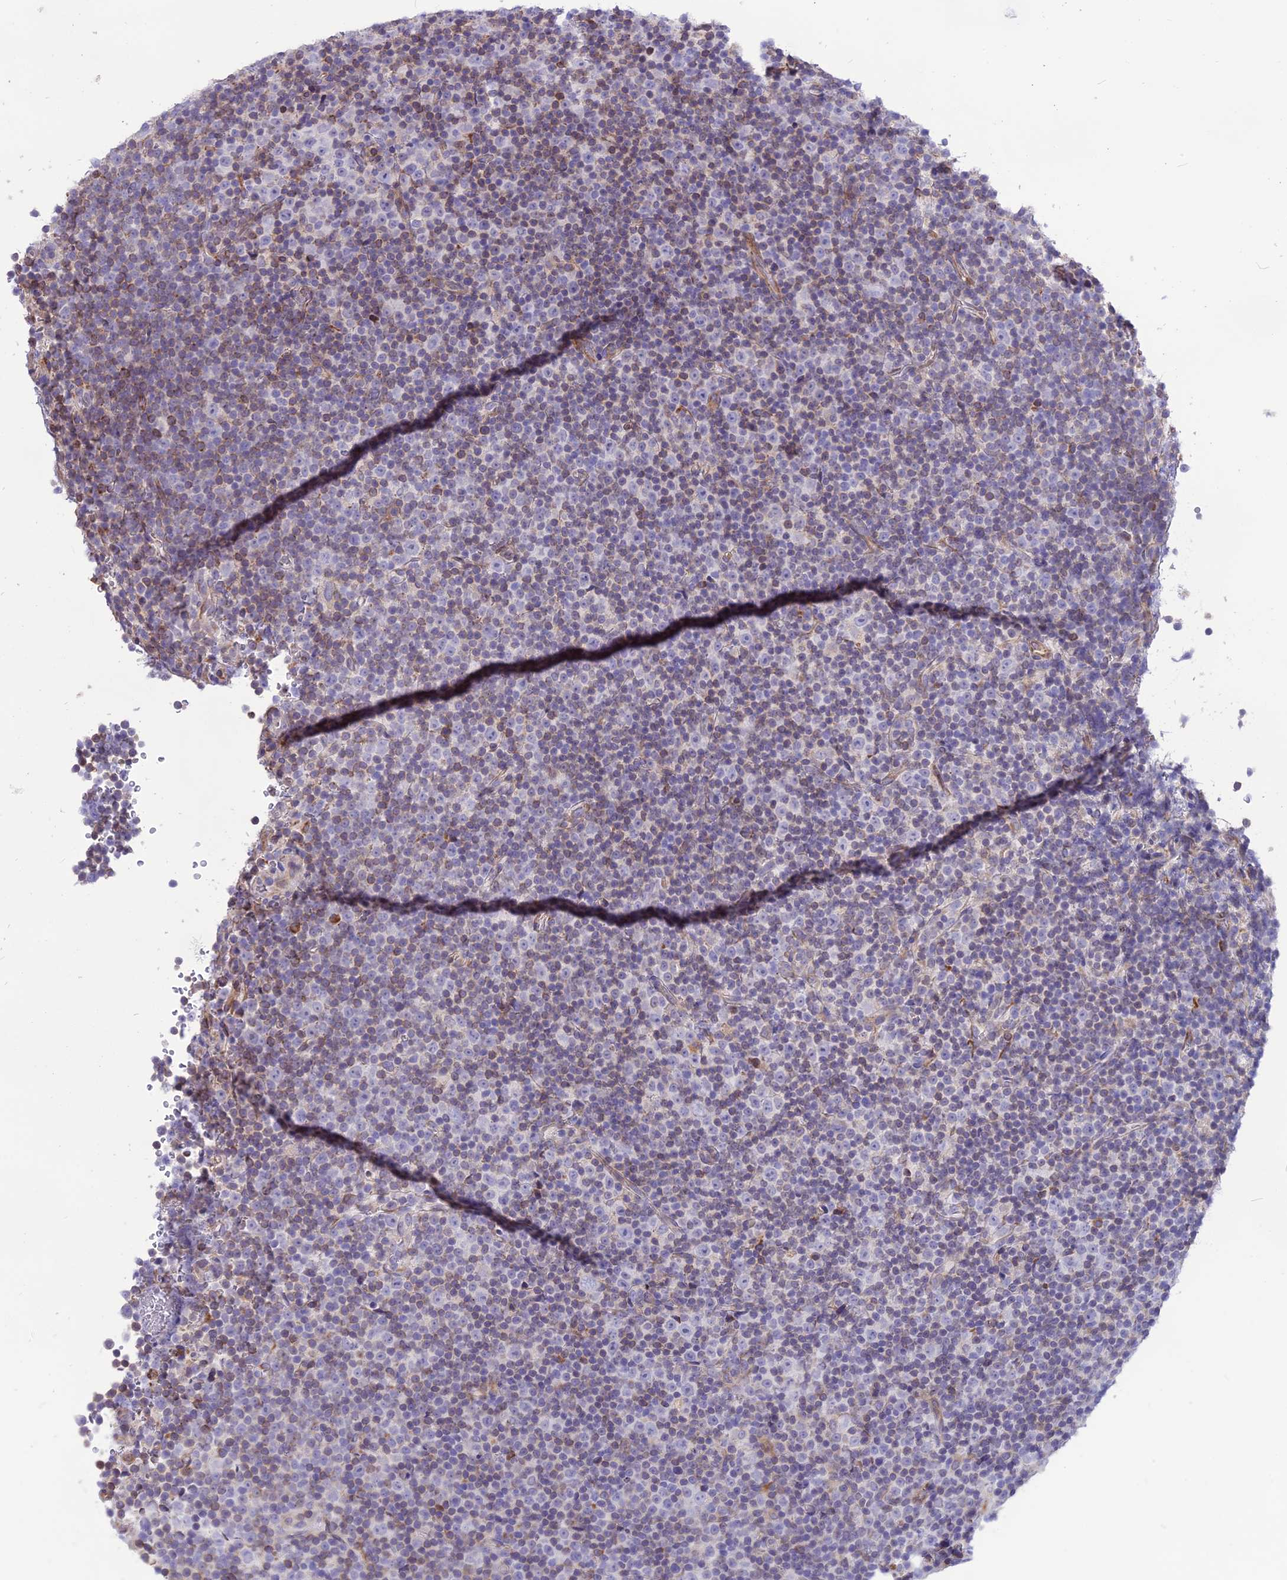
{"staining": {"intensity": "negative", "quantity": "none", "location": "none"}, "tissue": "lymphoma", "cell_type": "Tumor cells", "image_type": "cancer", "snomed": [{"axis": "morphology", "description": "Malignant lymphoma, non-Hodgkin's type, Low grade"}, {"axis": "topography", "description": "Lymph node"}], "caption": "Immunohistochemical staining of human low-grade malignant lymphoma, non-Hodgkin's type reveals no significant positivity in tumor cells.", "gene": "DOC2B", "patient": {"sex": "female", "age": 67}}